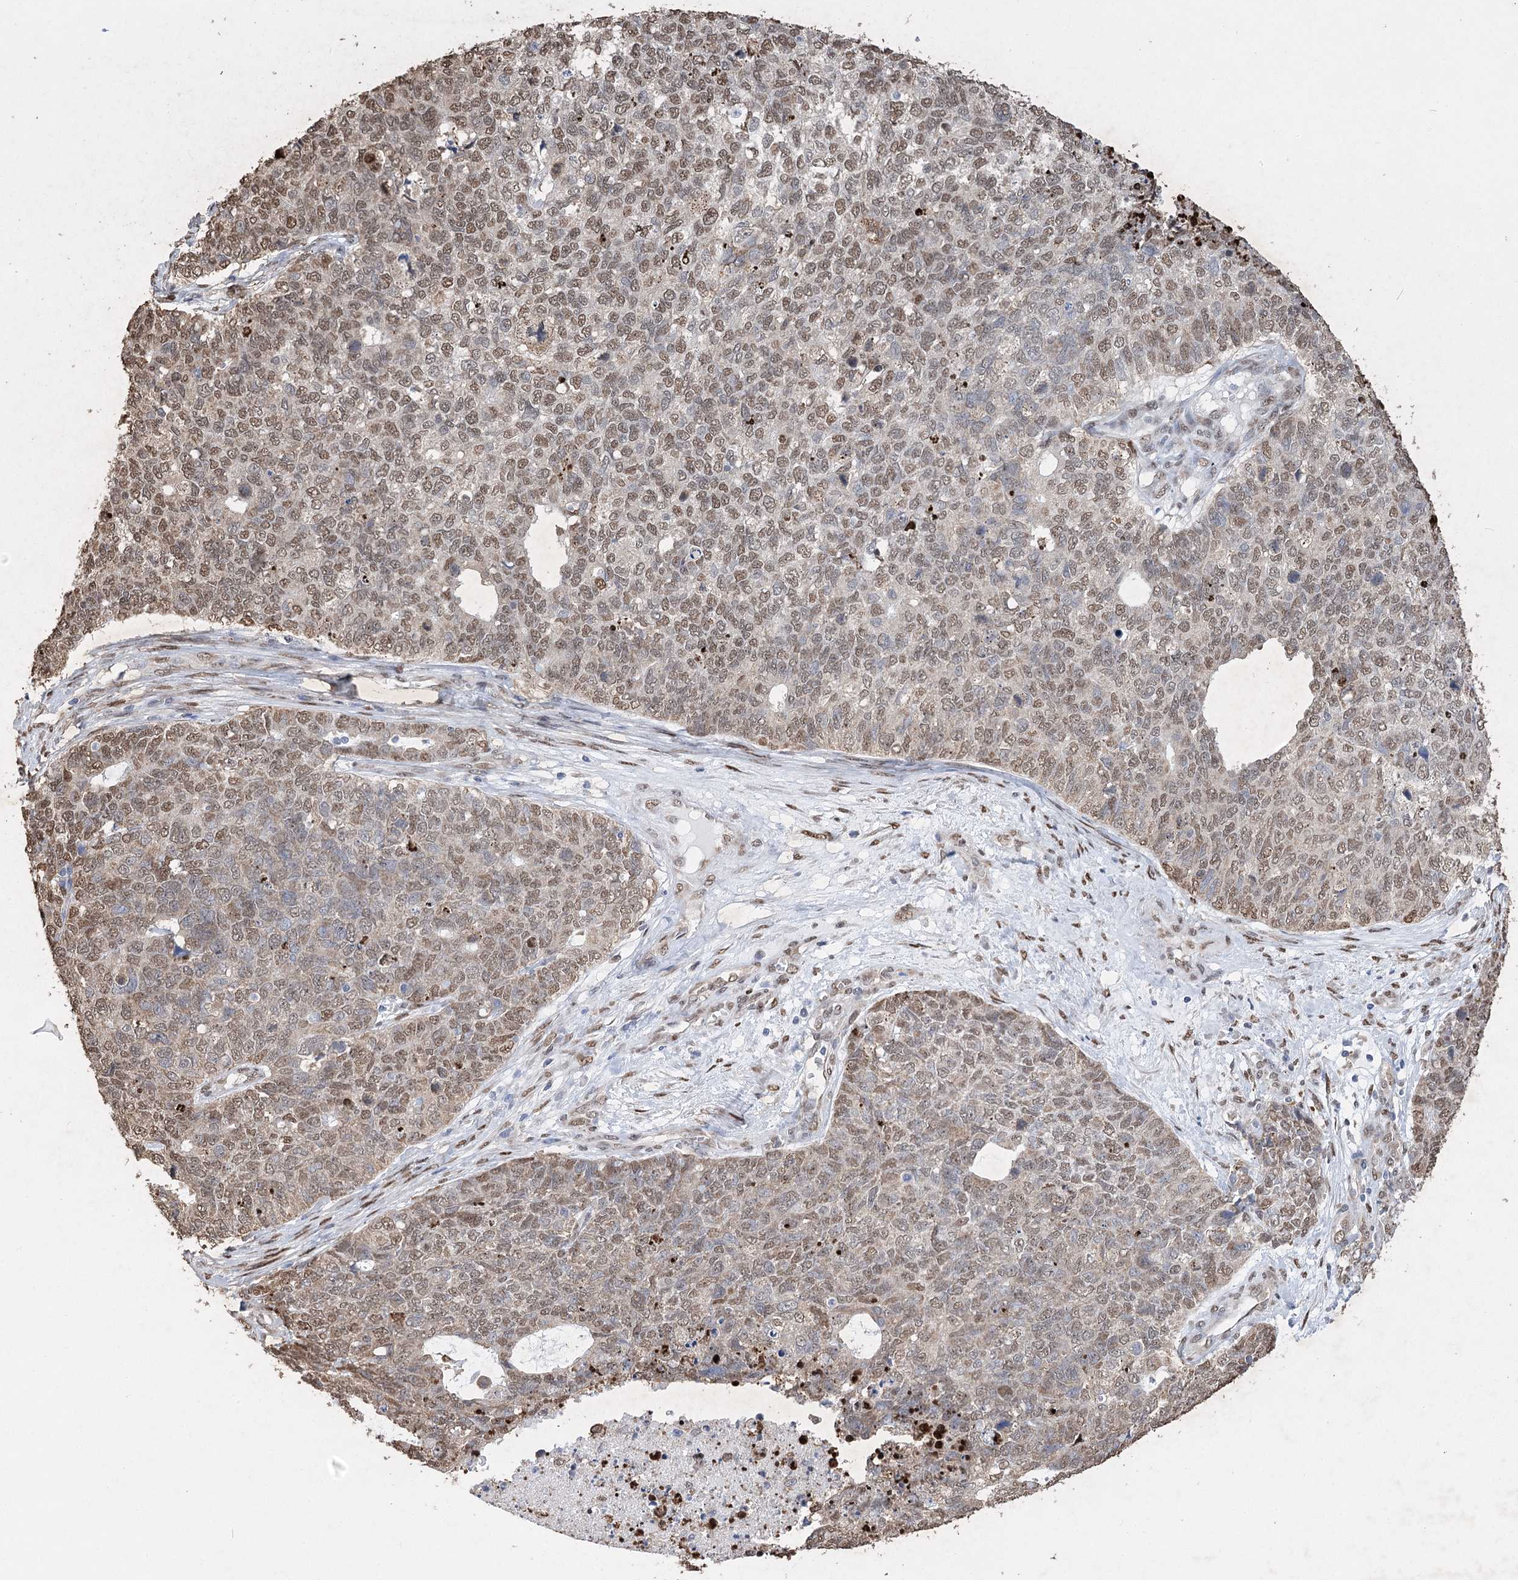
{"staining": {"intensity": "moderate", "quantity": ">75%", "location": "nuclear"}, "tissue": "cervical cancer", "cell_type": "Tumor cells", "image_type": "cancer", "snomed": [{"axis": "morphology", "description": "Squamous cell carcinoma, NOS"}, {"axis": "topography", "description": "Cervix"}], "caption": "This image shows IHC staining of human cervical cancer (squamous cell carcinoma), with medium moderate nuclear expression in approximately >75% of tumor cells.", "gene": "NFU1", "patient": {"sex": "female", "age": 63}}